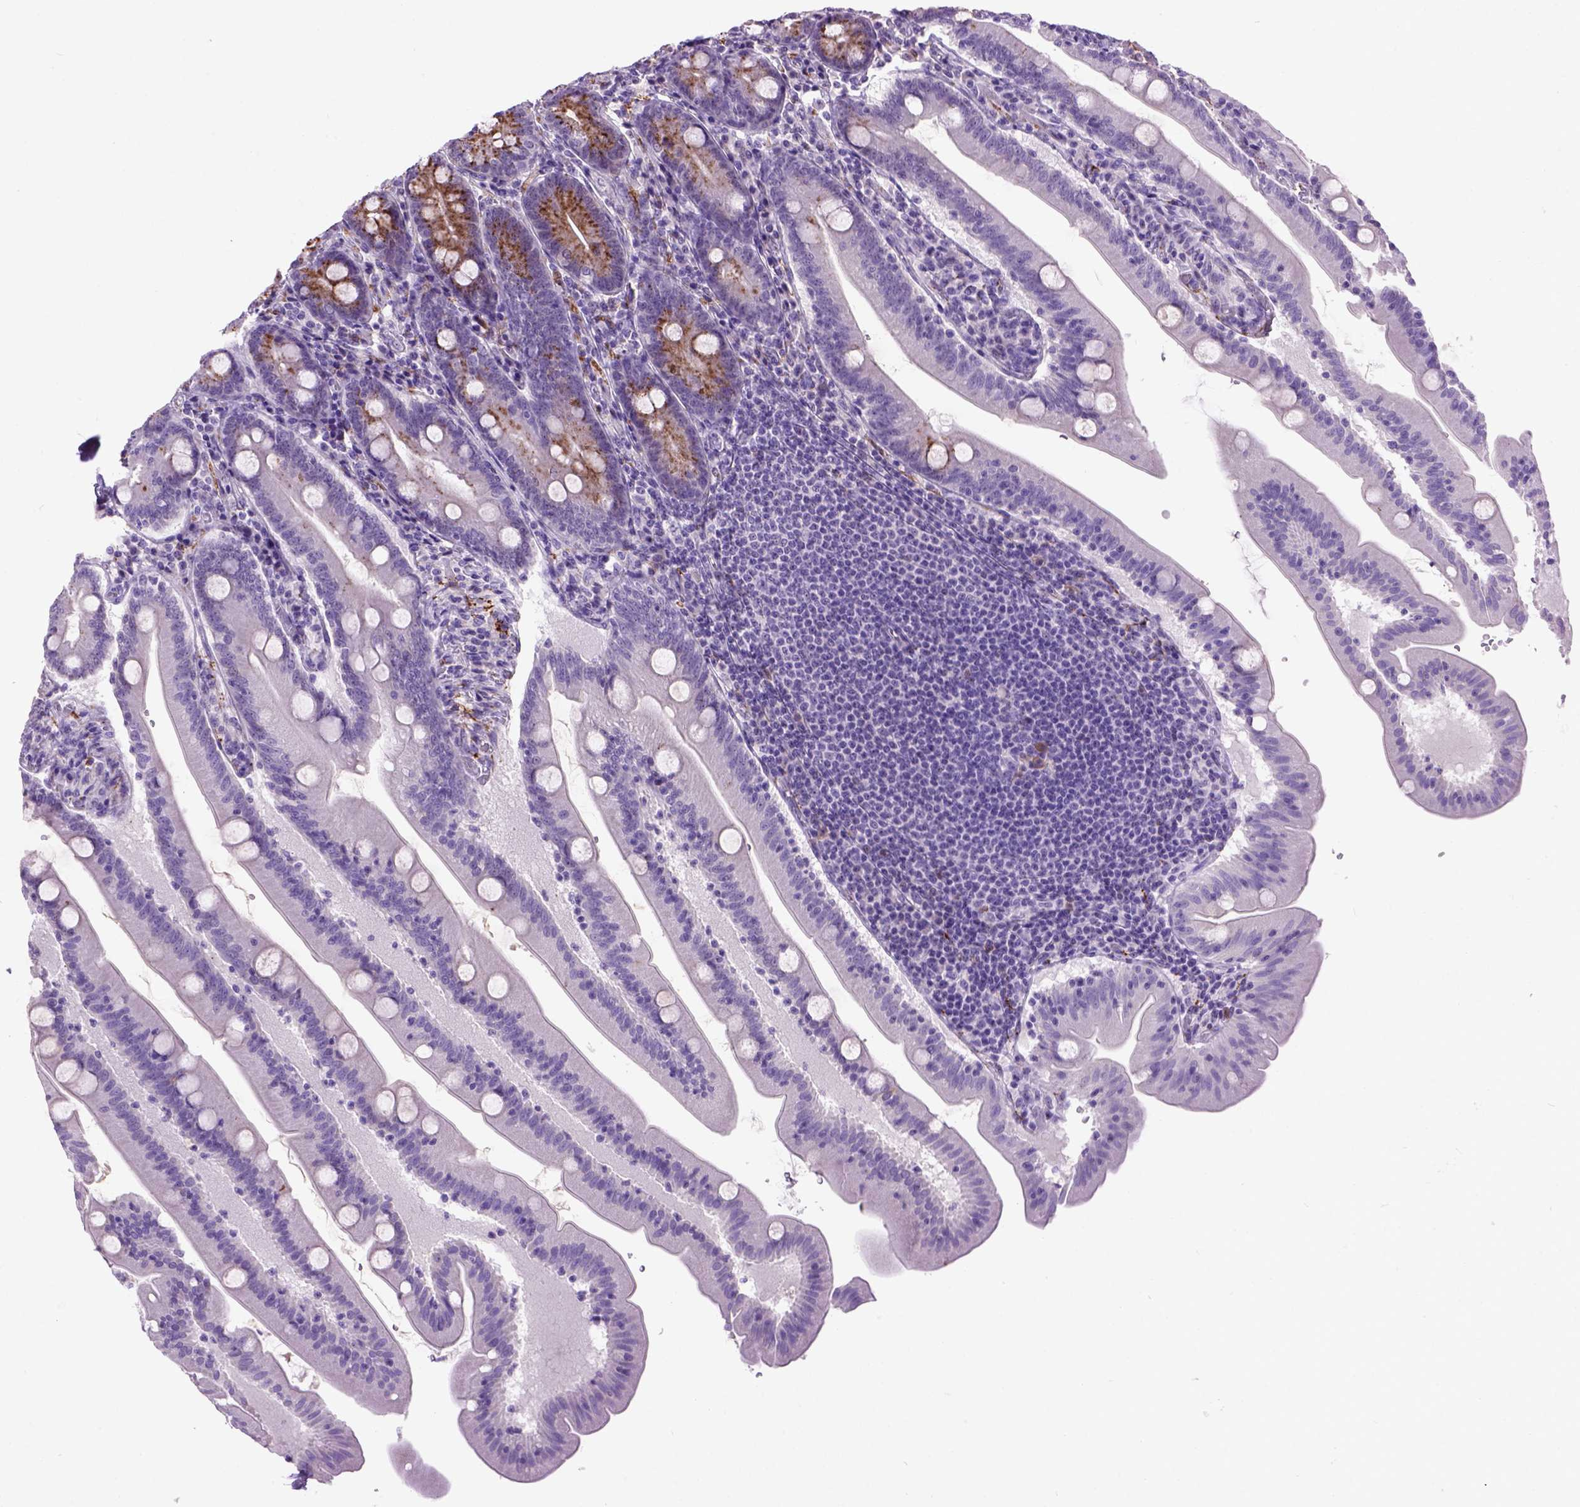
{"staining": {"intensity": "moderate", "quantity": "25%-75%", "location": "cytoplasmic/membranous"}, "tissue": "small intestine", "cell_type": "Glandular cells", "image_type": "normal", "snomed": [{"axis": "morphology", "description": "Normal tissue, NOS"}, {"axis": "topography", "description": "Small intestine"}], "caption": "Small intestine stained for a protein exhibits moderate cytoplasmic/membranous positivity in glandular cells. (DAB (3,3'-diaminobenzidine) IHC, brown staining for protein, blue staining for nuclei).", "gene": "MAPT", "patient": {"sex": "male", "age": 37}}